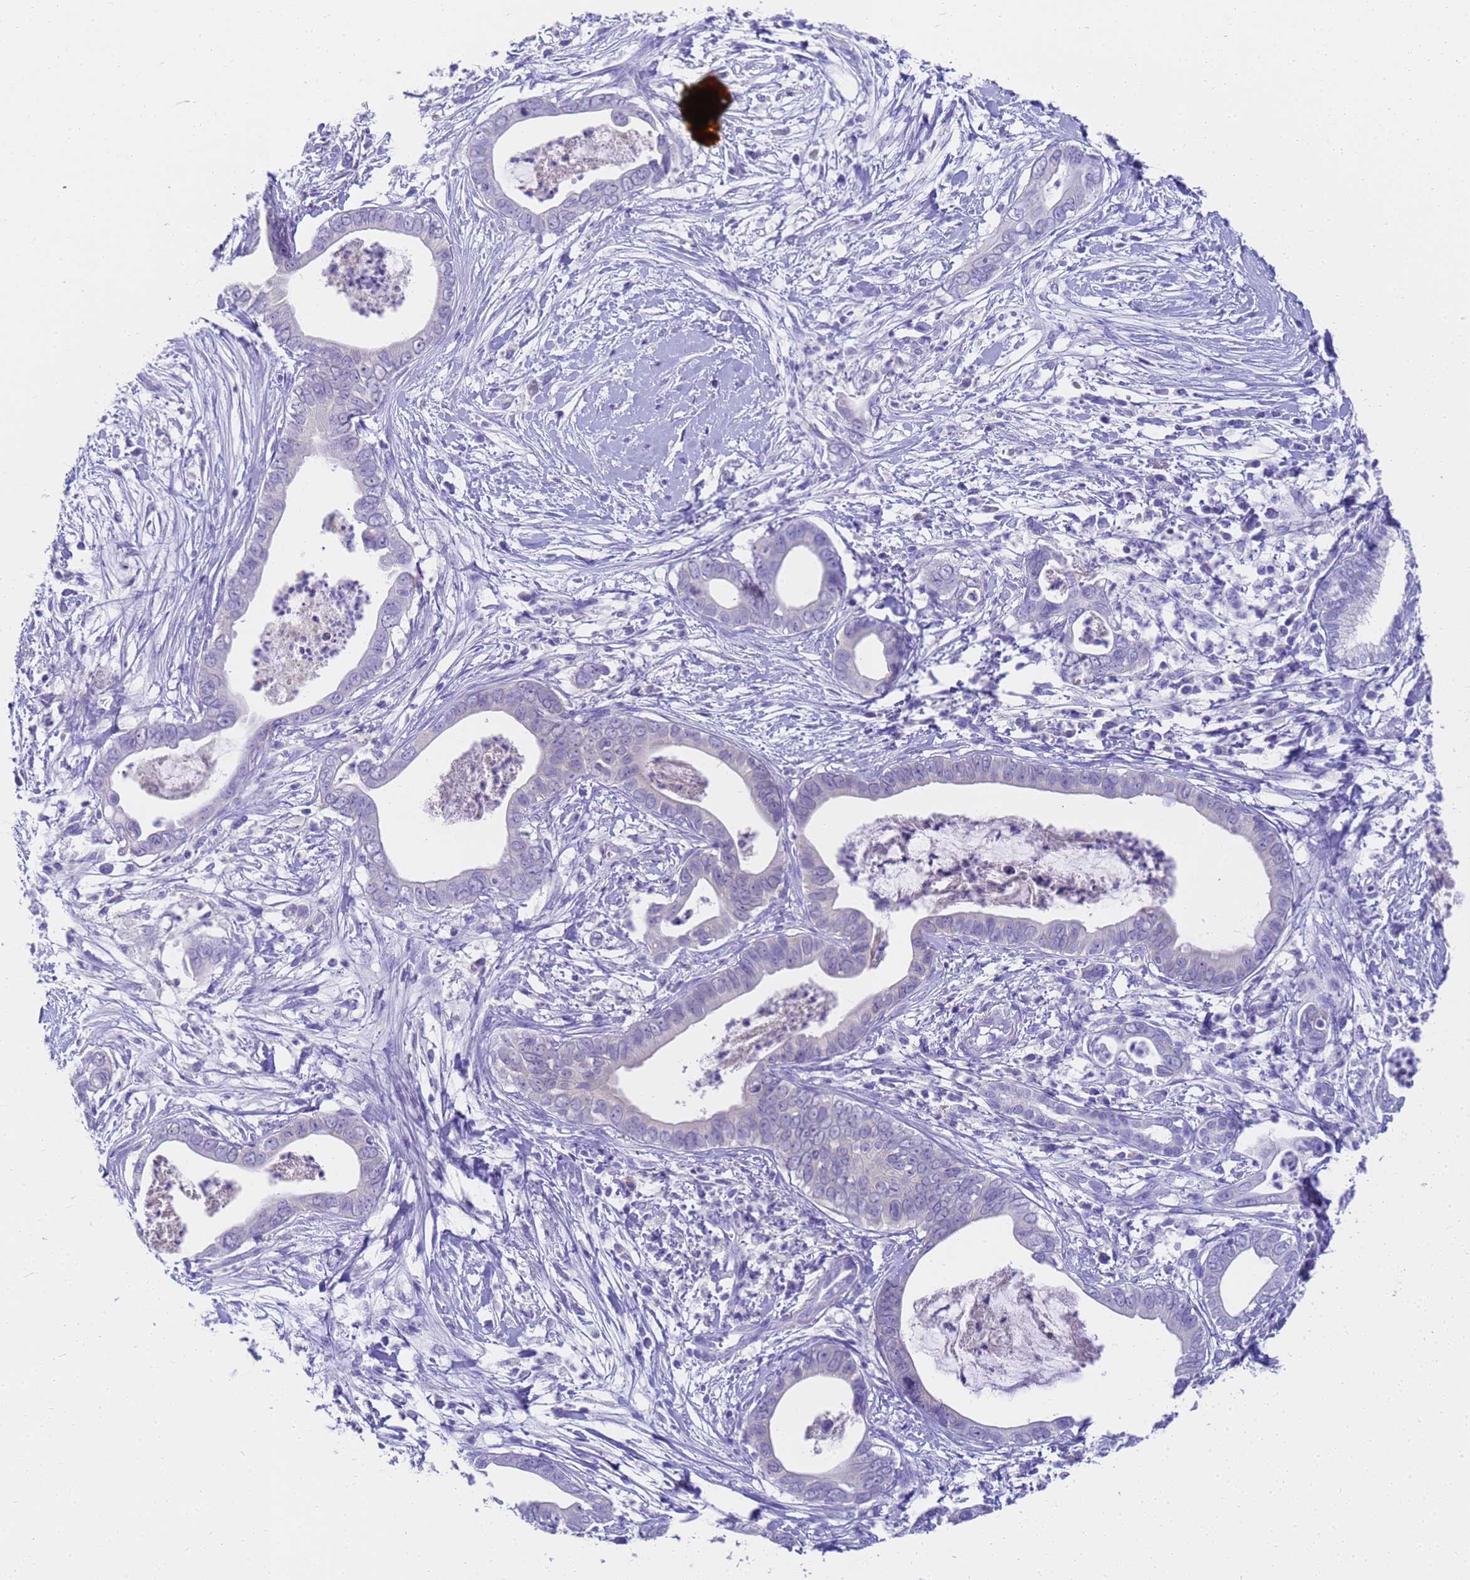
{"staining": {"intensity": "negative", "quantity": "none", "location": "none"}, "tissue": "pancreatic cancer", "cell_type": "Tumor cells", "image_type": "cancer", "snomed": [{"axis": "morphology", "description": "Adenocarcinoma, NOS"}, {"axis": "topography", "description": "Pancreas"}], "caption": "Immunohistochemistry image of human pancreatic adenocarcinoma stained for a protein (brown), which reveals no positivity in tumor cells.", "gene": "MS4A13", "patient": {"sex": "male", "age": 75}}